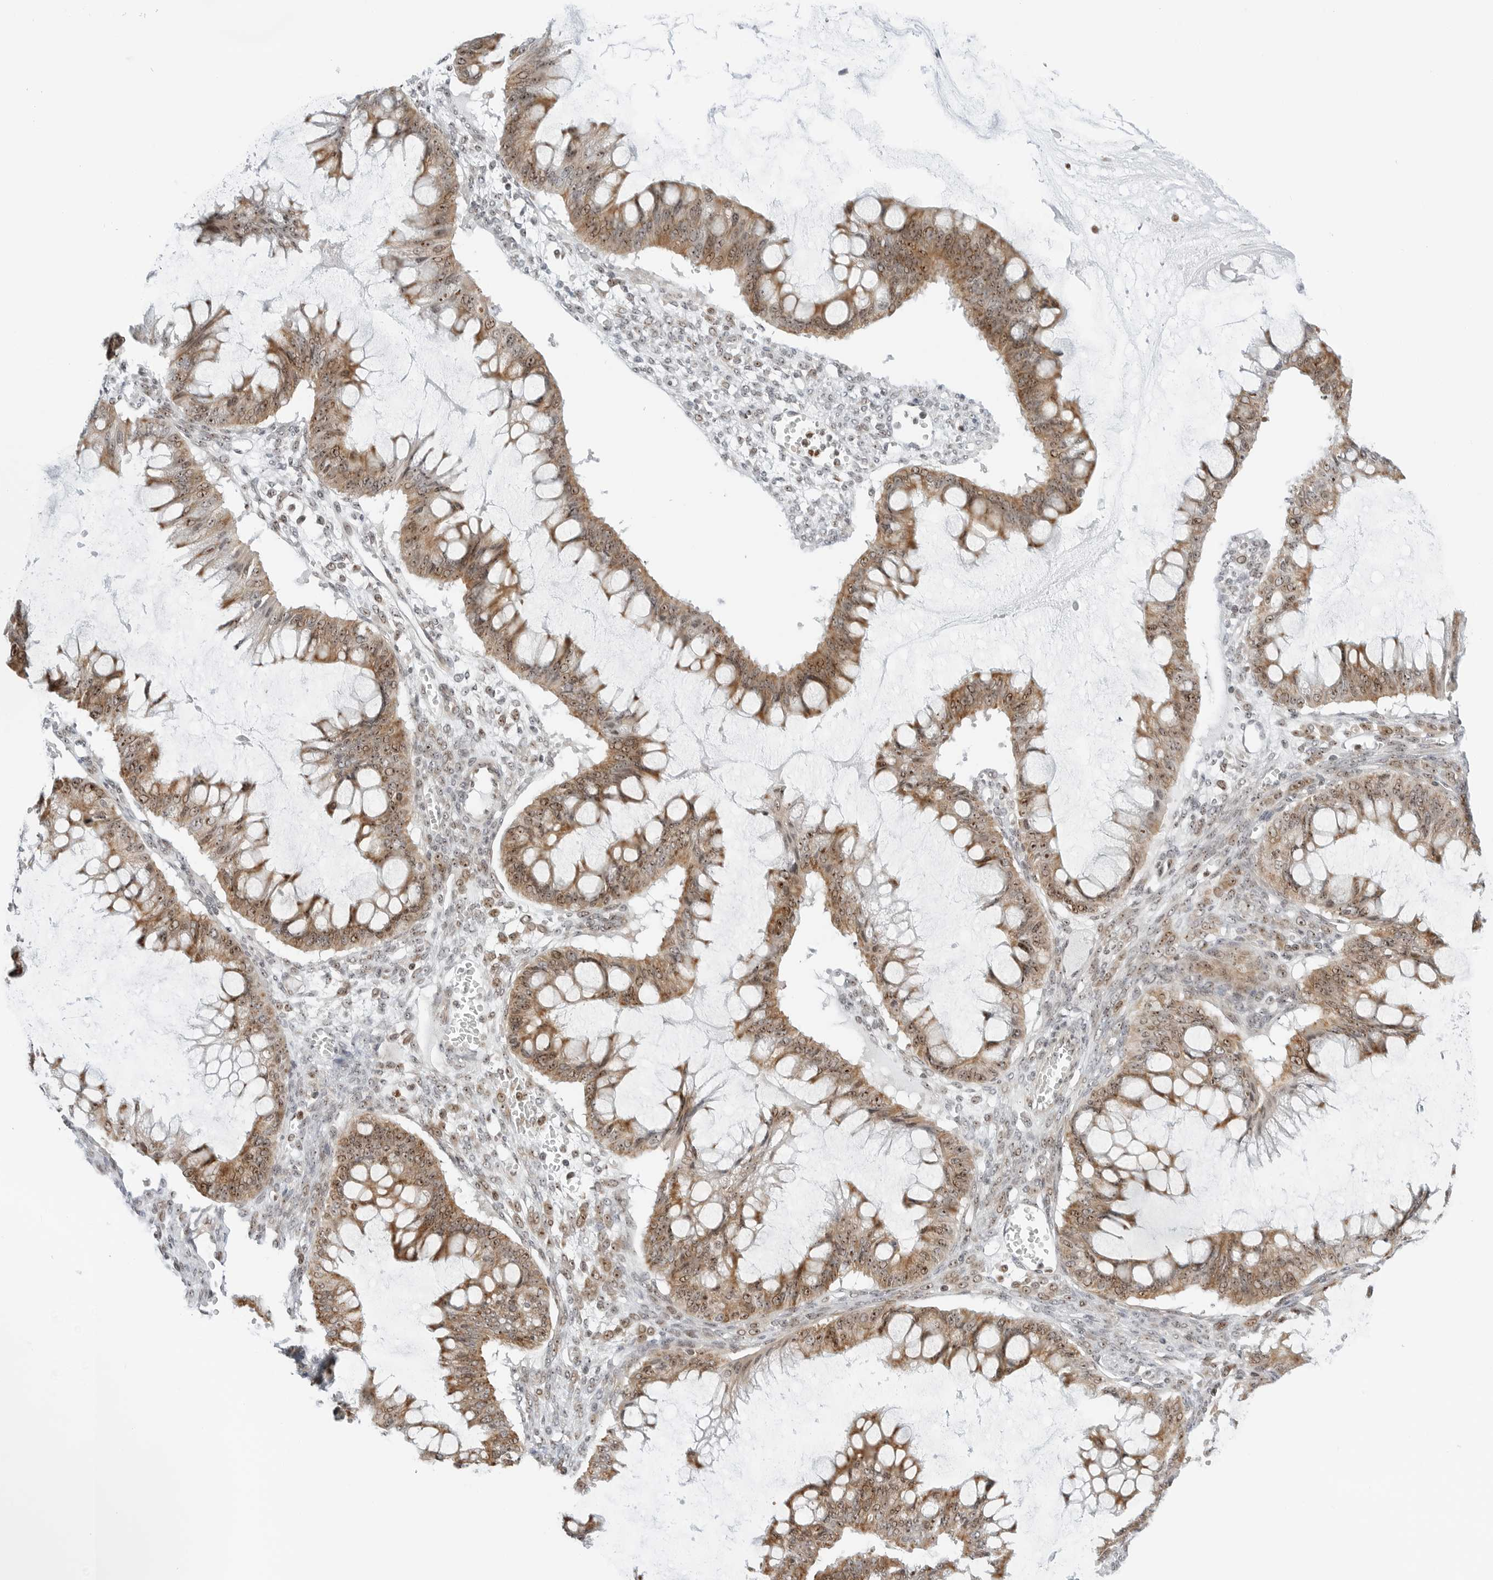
{"staining": {"intensity": "moderate", "quantity": ">75%", "location": "cytoplasmic/membranous,nuclear"}, "tissue": "ovarian cancer", "cell_type": "Tumor cells", "image_type": "cancer", "snomed": [{"axis": "morphology", "description": "Cystadenocarcinoma, mucinous, NOS"}, {"axis": "topography", "description": "Ovary"}], "caption": "A photomicrograph of ovarian cancer stained for a protein demonstrates moderate cytoplasmic/membranous and nuclear brown staining in tumor cells.", "gene": "RIMKLA", "patient": {"sex": "female", "age": 73}}